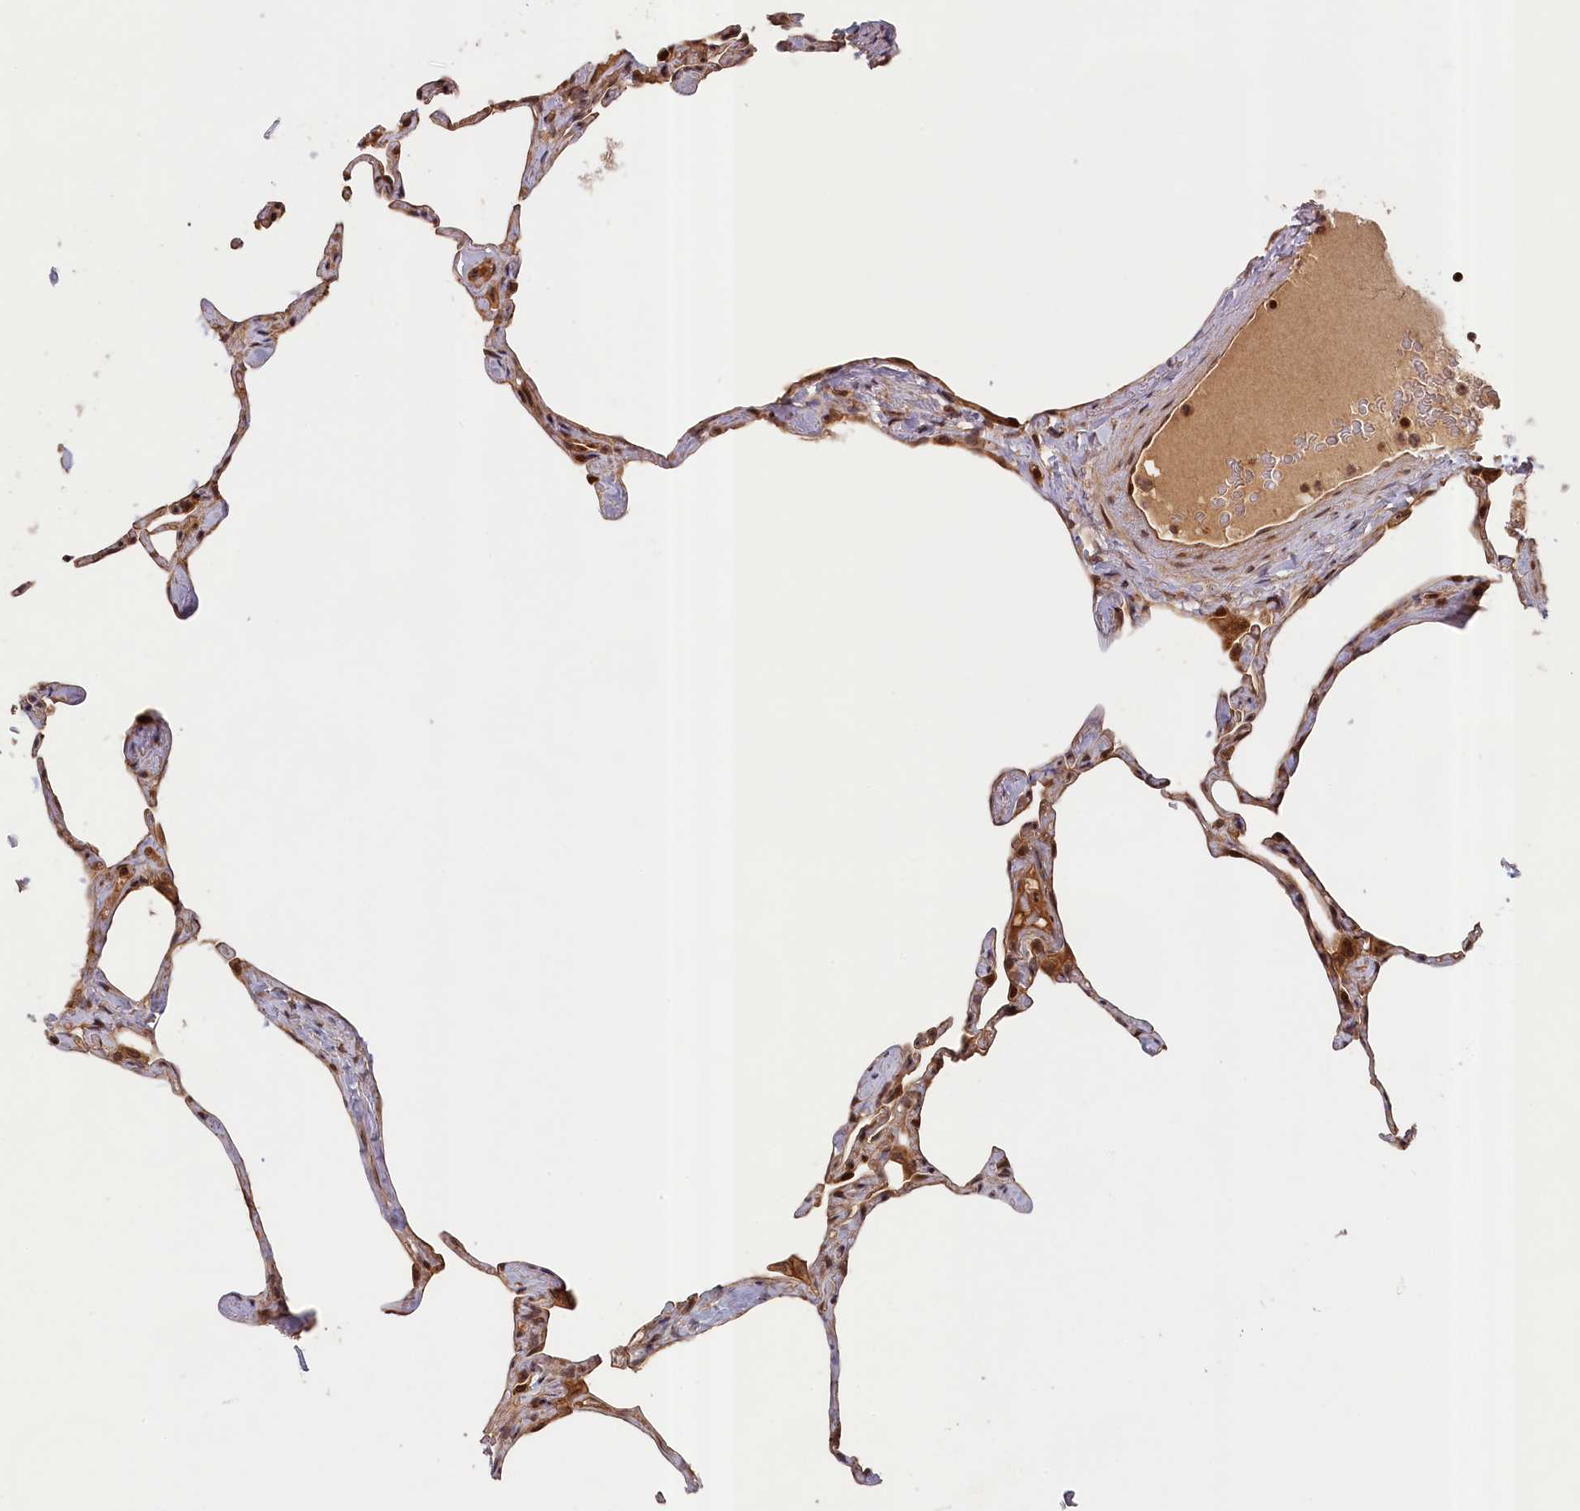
{"staining": {"intensity": "weak", "quantity": ">75%", "location": "nuclear"}, "tissue": "lung", "cell_type": "Alveolar cells", "image_type": "normal", "snomed": [{"axis": "morphology", "description": "Normal tissue, NOS"}, {"axis": "topography", "description": "Lung"}], "caption": "Immunohistochemical staining of unremarkable human lung demonstrates weak nuclear protein expression in about >75% of alveolar cells.", "gene": "CEP44", "patient": {"sex": "male", "age": 65}}